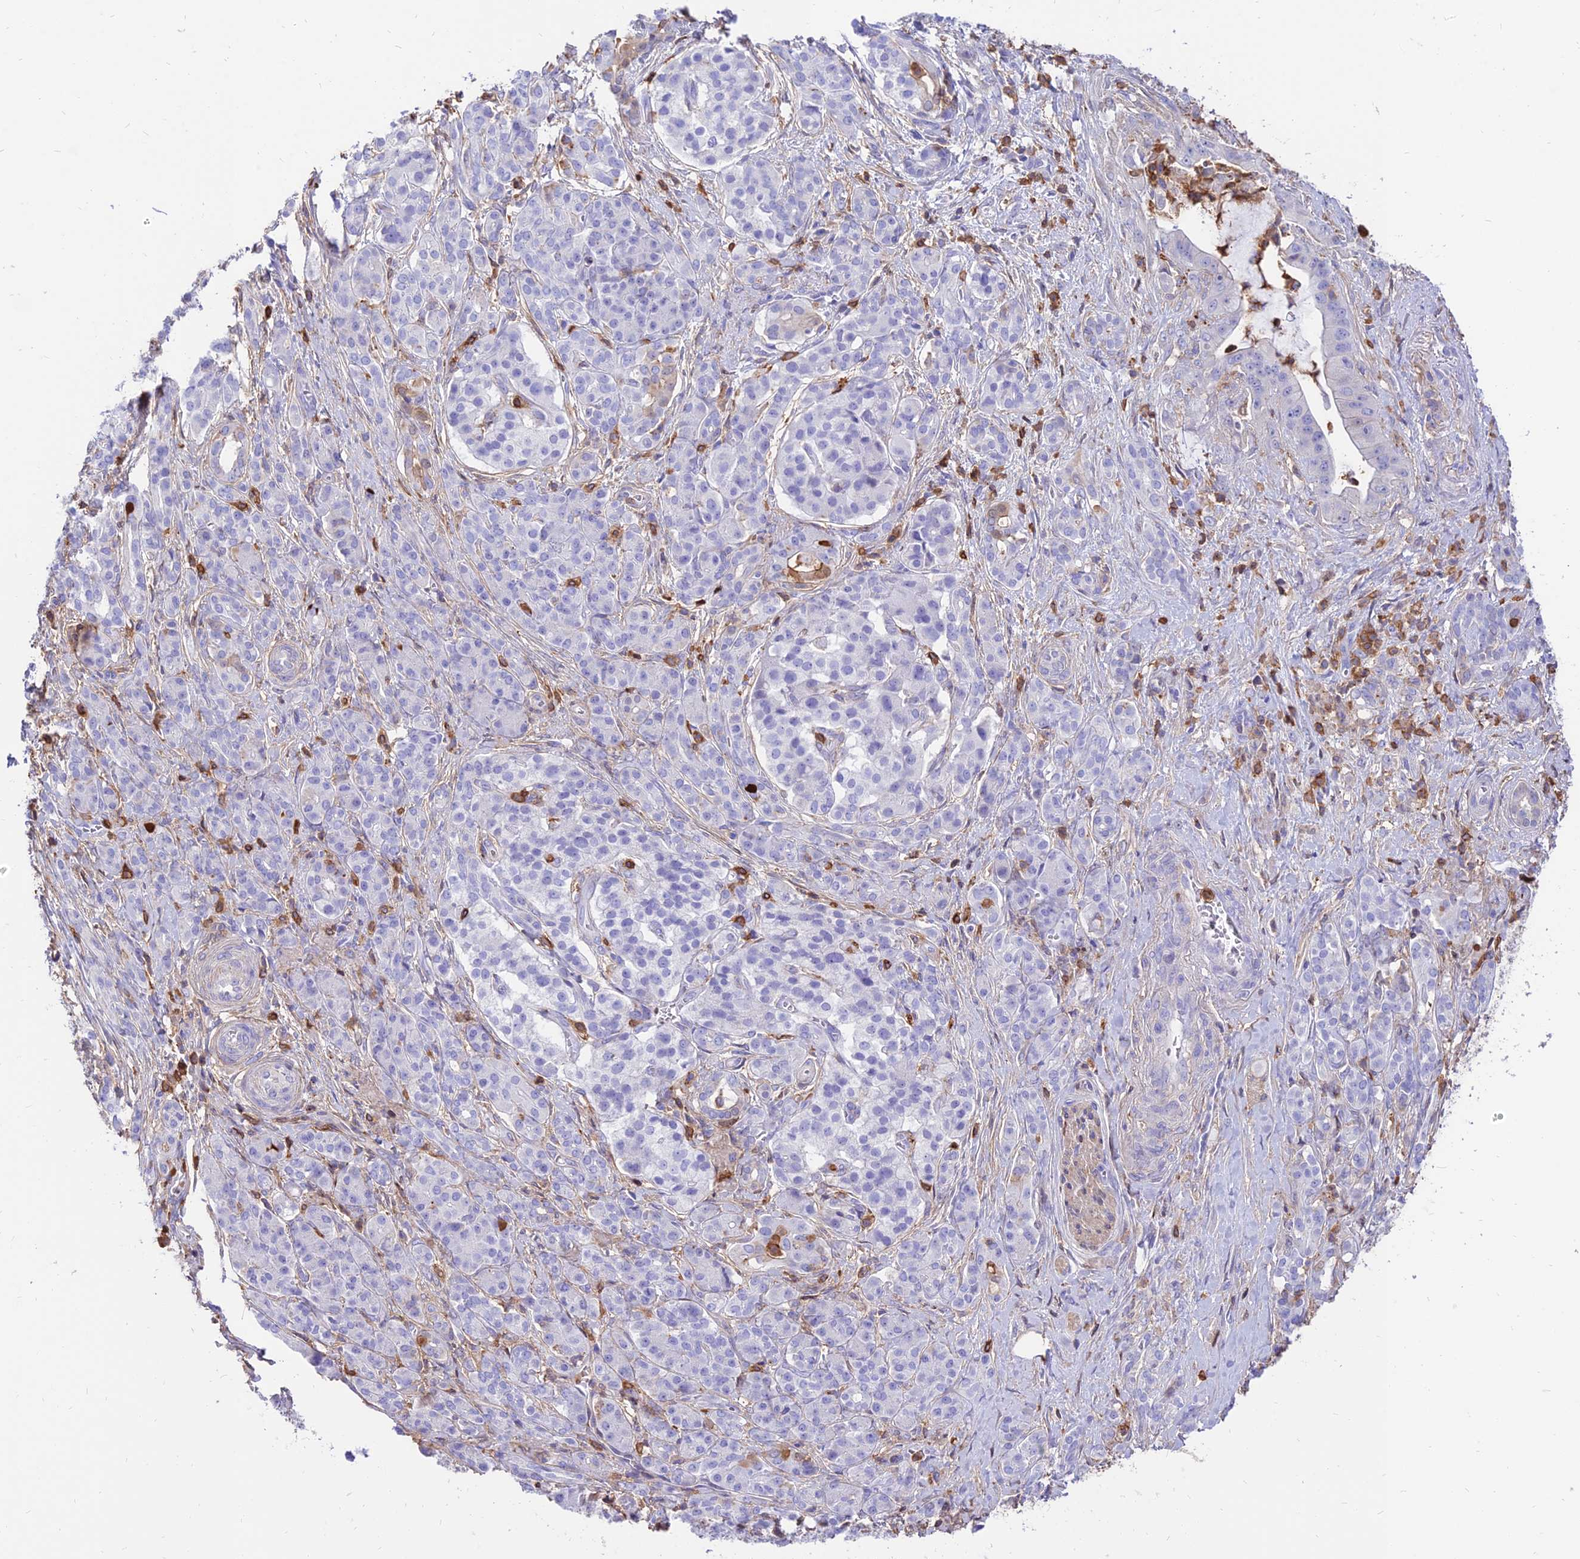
{"staining": {"intensity": "negative", "quantity": "none", "location": "none"}, "tissue": "pancreatic cancer", "cell_type": "Tumor cells", "image_type": "cancer", "snomed": [{"axis": "morphology", "description": "Adenocarcinoma, NOS"}, {"axis": "topography", "description": "Pancreas"}], "caption": "This photomicrograph is of adenocarcinoma (pancreatic) stained with IHC to label a protein in brown with the nuclei are counter-stained blue. There is no positivity in tumor cells.", "gene": "SREK1IP1", "patient": {"sex": "male", "age": 57}}